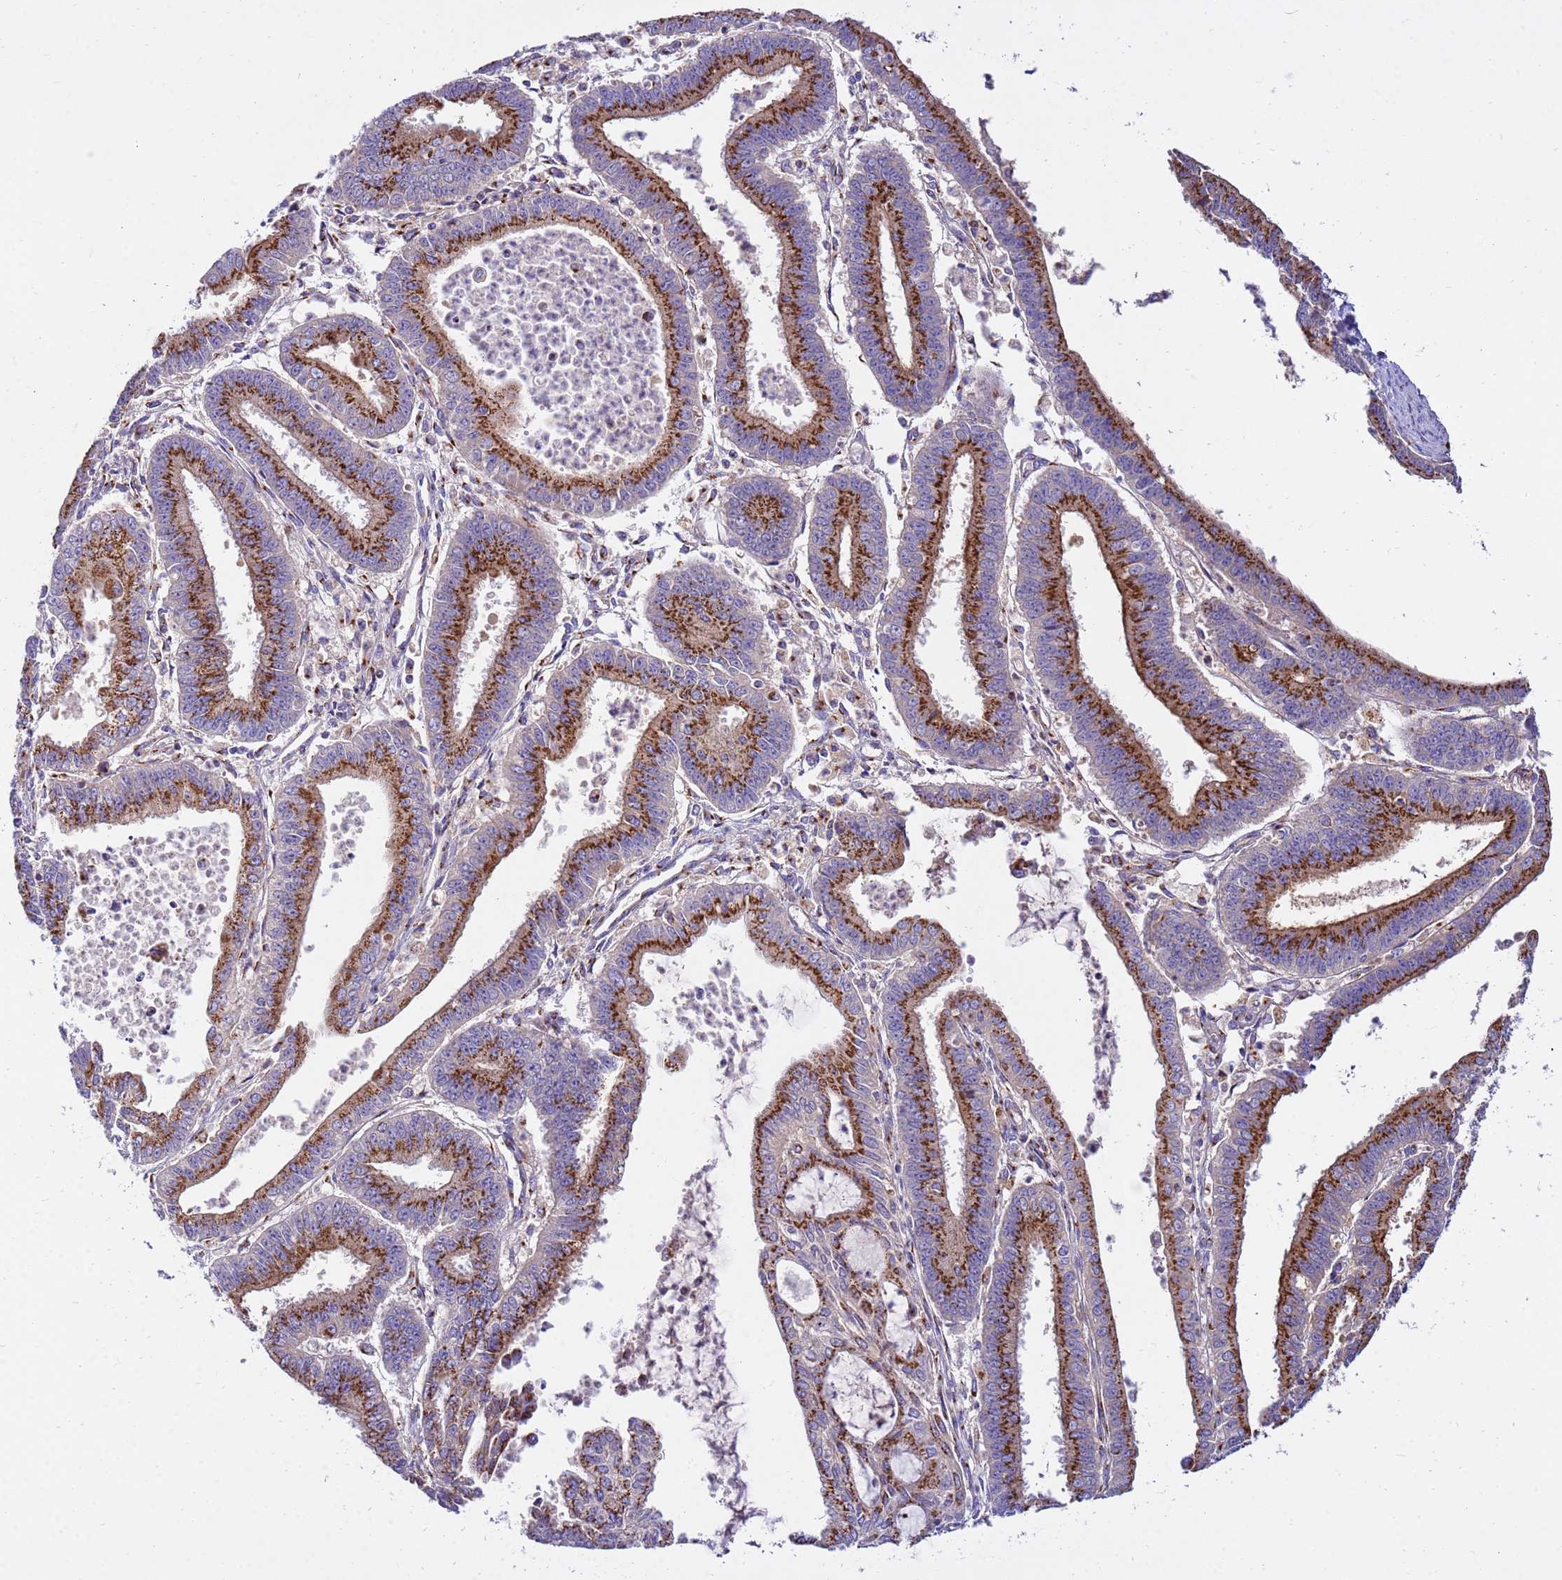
{"staining": {"intensity": "strong", "quantity": ">75%", "location": "cytoplasmic/membranous"}, "tissue": "endometrial cancer", "cell_type": "Tumor cells", "image_type": "cancer", "snomed": [{"axis": "morphology", "description": "Adenocarcinoma, NOS"}, {"axis": "topography", "description": "Endometrium"}], "caption": "DAB immunohistochemical staining of human endometrial cancer demonstrates strong cytoplasmic/membranous protein expression in approximately >75% of tumor cells.", "gene": "HPS3", "patient": {"sex": "female", "age": 73}}